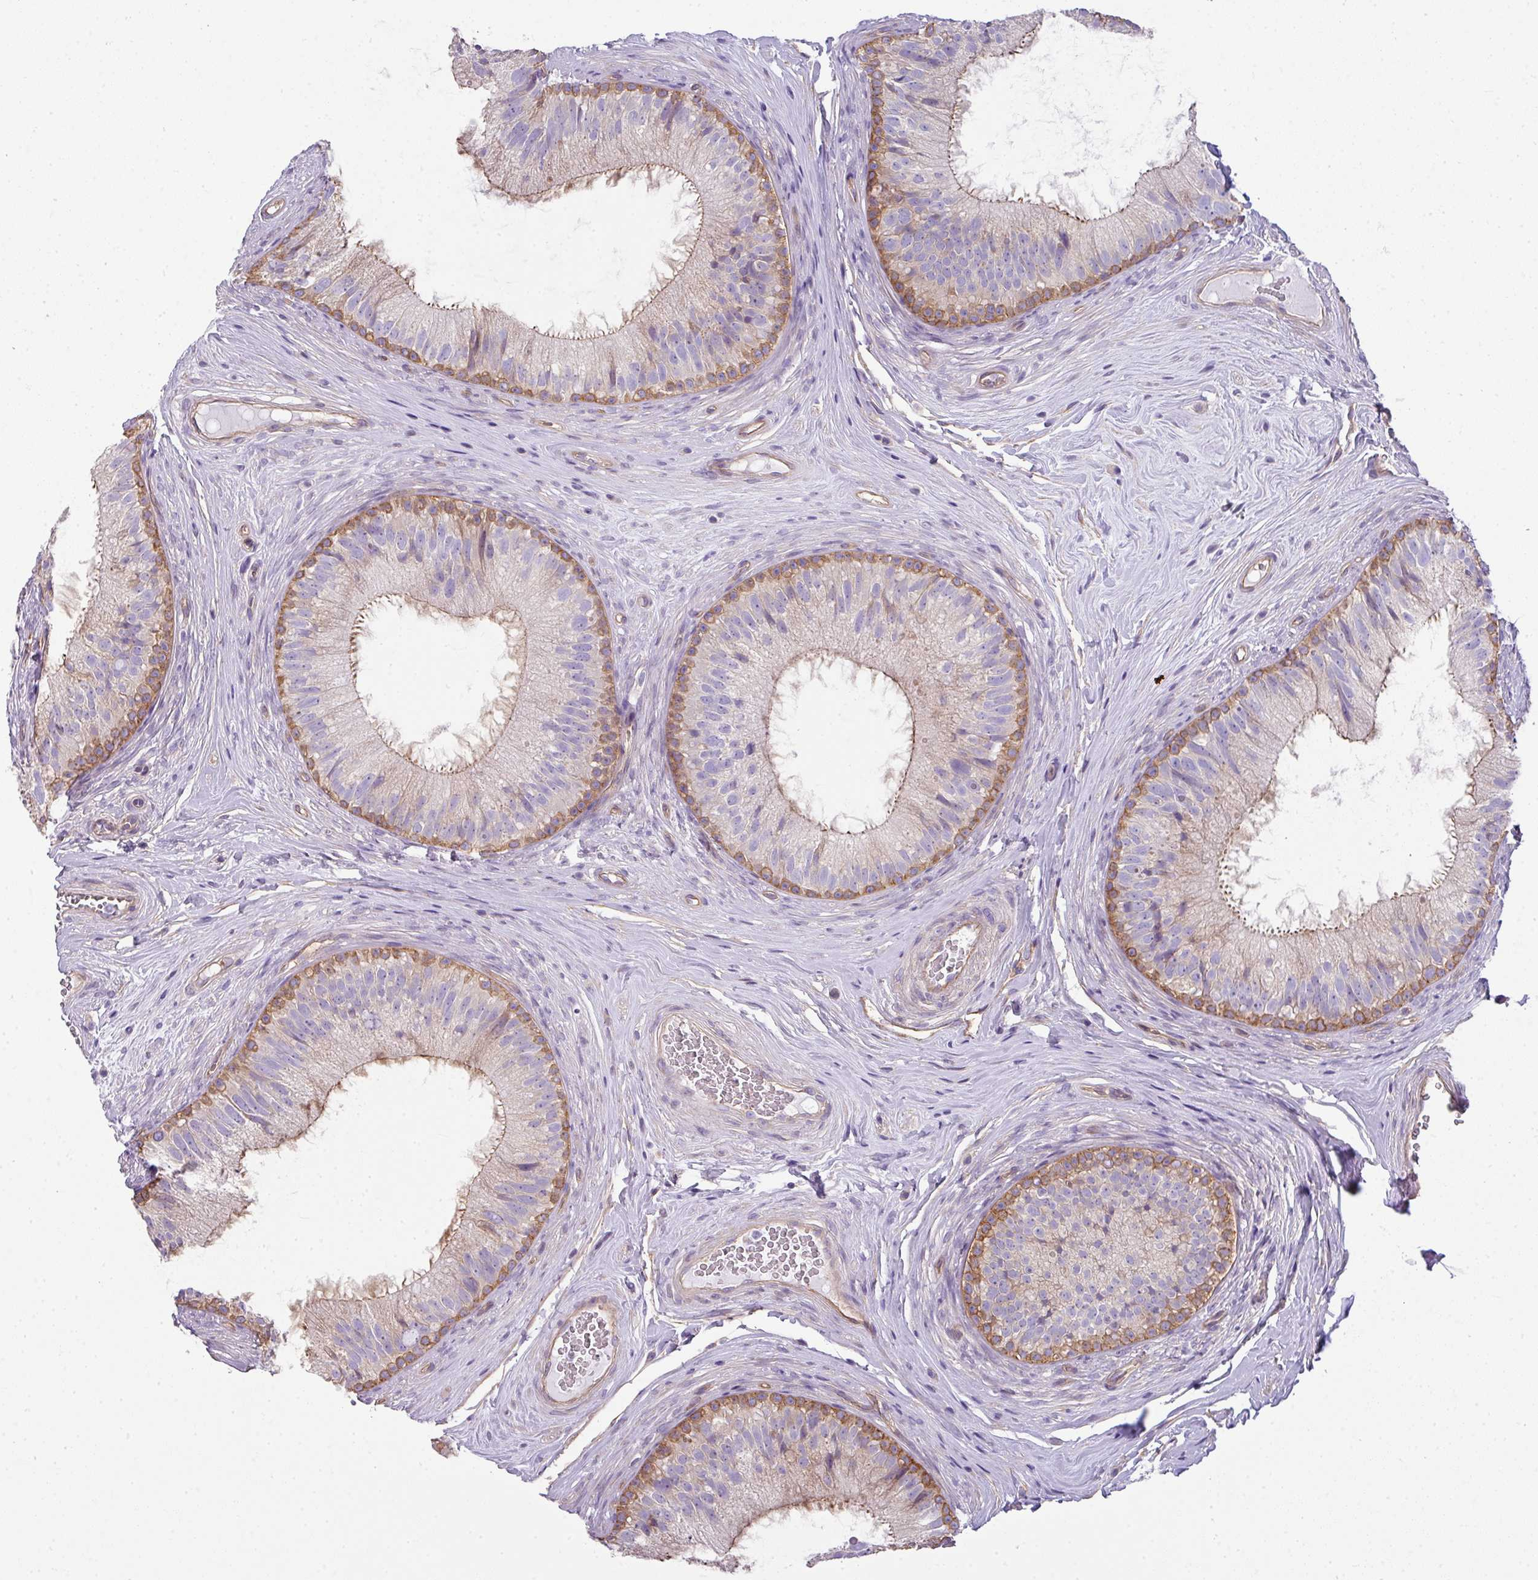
{"staining": {"intensity": "moderate", "quantity": "<25%", "location": "cytoplasmic/membranous"}, "tissue": "epididymis", "cell_type": "Glandular cells", "image_type": "normal", "snomed": [{"axis": "morphology", "description": "Normal tissue, NOS"}, {"axis": "topography", "description": "Epididymis"}], "caption": "This photomicrograph exhibits immunohistochemistry (IHC) staining of normal human epididymis, with low moderate cytoplasmic/membranous positivity in about <25% of glandular cells.", "gene": "PALS2", "patient": {"sex": "male", "age": 34}}